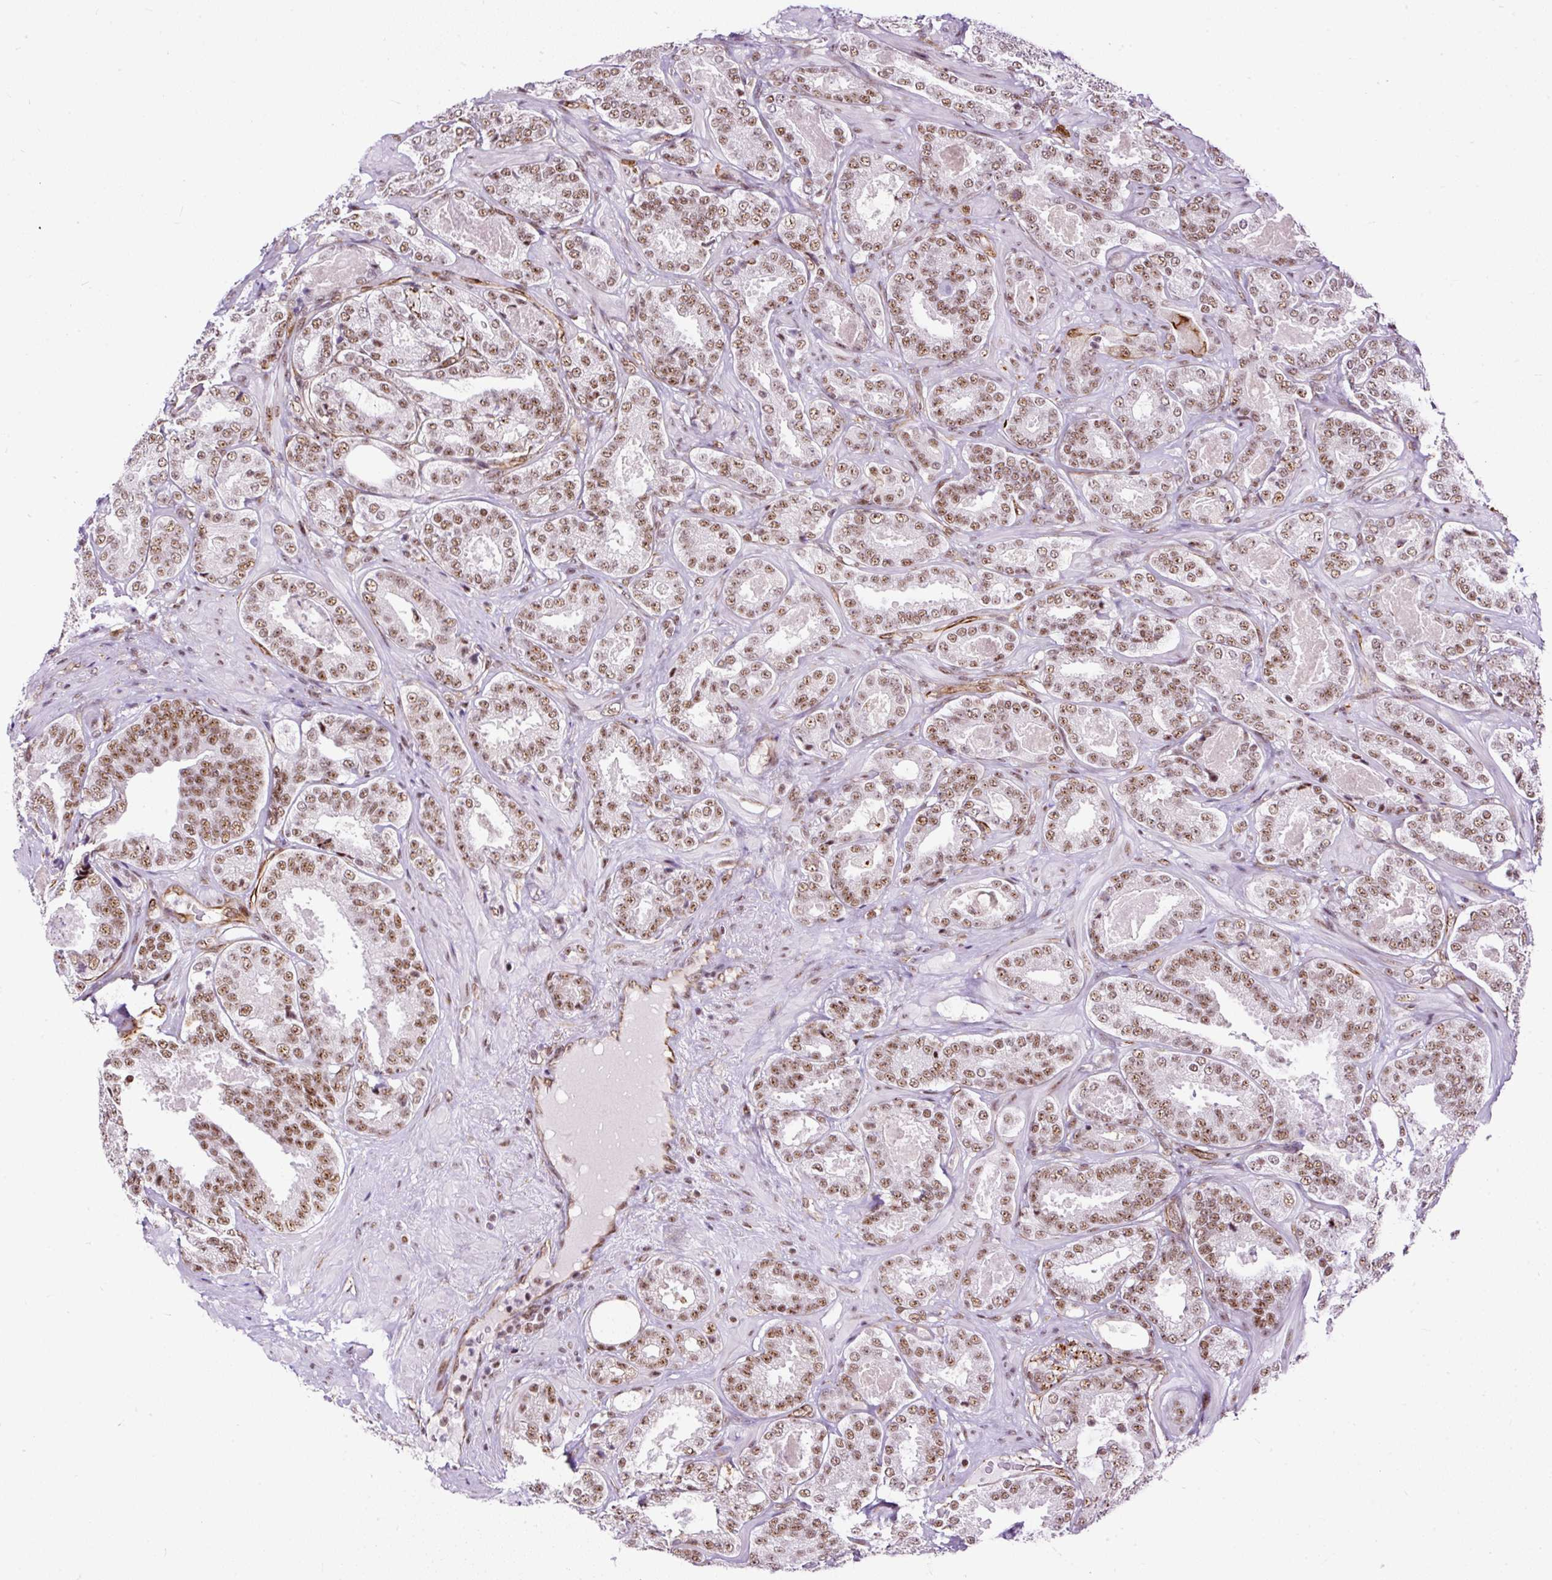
{"staining": {"intensity": "moderate", "quantity": ">75%", "location": "nuclear"}, "tissue": "prostate cancer", "cell_type": "Tumor cells", "image_type": "cancer", "snomed": [{"axis": "morphology", "description": "Adenocarcinoma, High grade"}, {"axis": "topography", "description": "Prostate"}], "caption": "A medium amount of moderate nuclear staining is present in about >75% of tumor cells in prostate cancer tissue. (Stains: DAB (3,3'-diaminobenzidine) in brown, nuclei in blue, Microscopy: brightfield microscopy at high magnification).", "gene": "LUC7L2", "patient": {"sex": "male", "age": 65}}